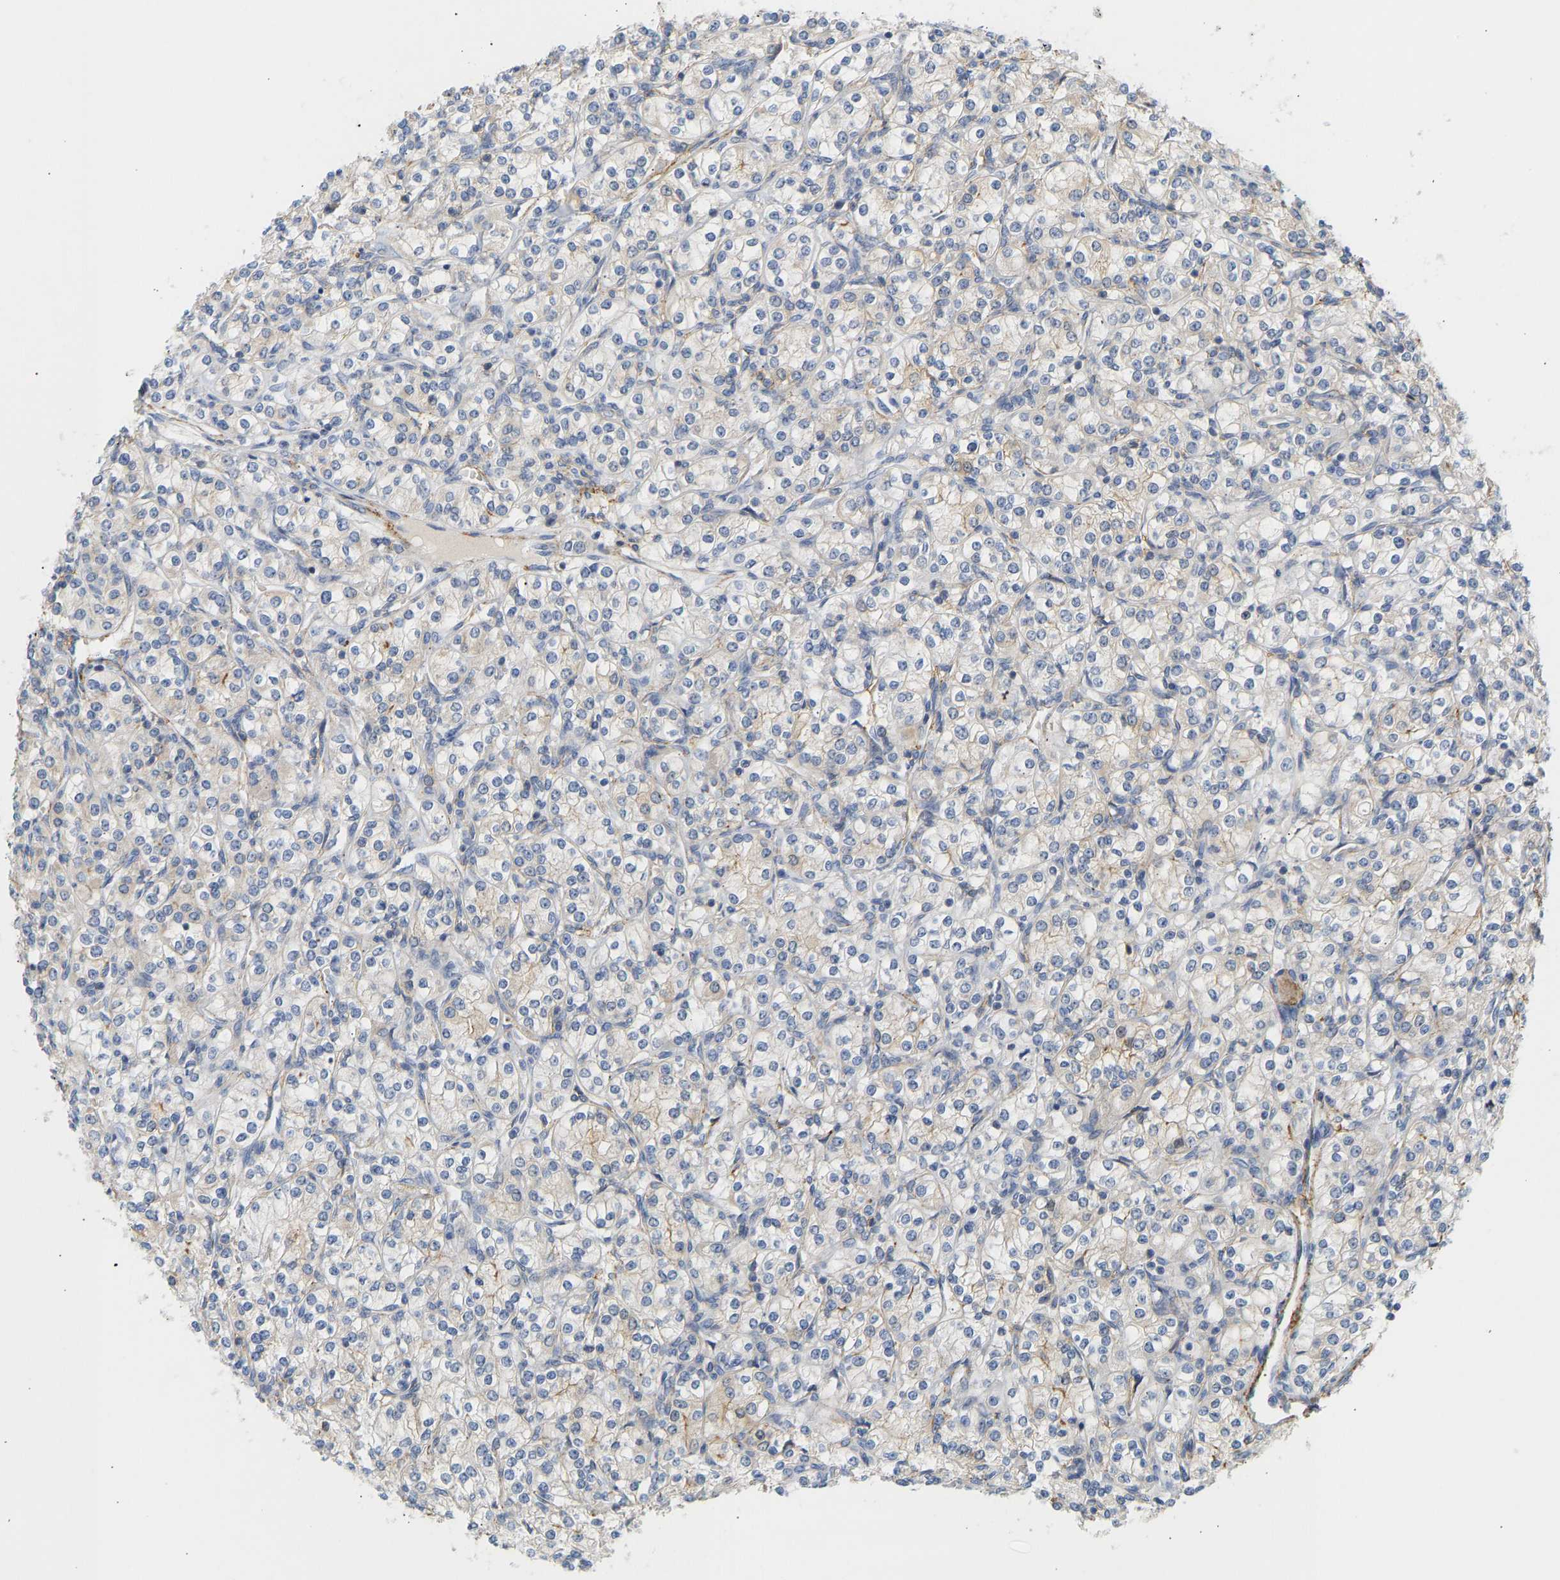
{"staining": {"intensity": "weak", "quantity": "<25%", "location": "cytoplasmic/membranous"}, "tissue": "renal cancer", "cell_type": "Tumor cells", "image_type": "cancer", "snomed": [{"axis": "morphology", "description": "Adenocarcinoma, NOS"}, {"axis": "topography", "description": "Kidney"}], "caption": "Protein analysis of adenocarcinoma (renal) shows no significant expression in tumor cells.", "gene": "BVES", "patient": {"sex": "male", "age": 77}}